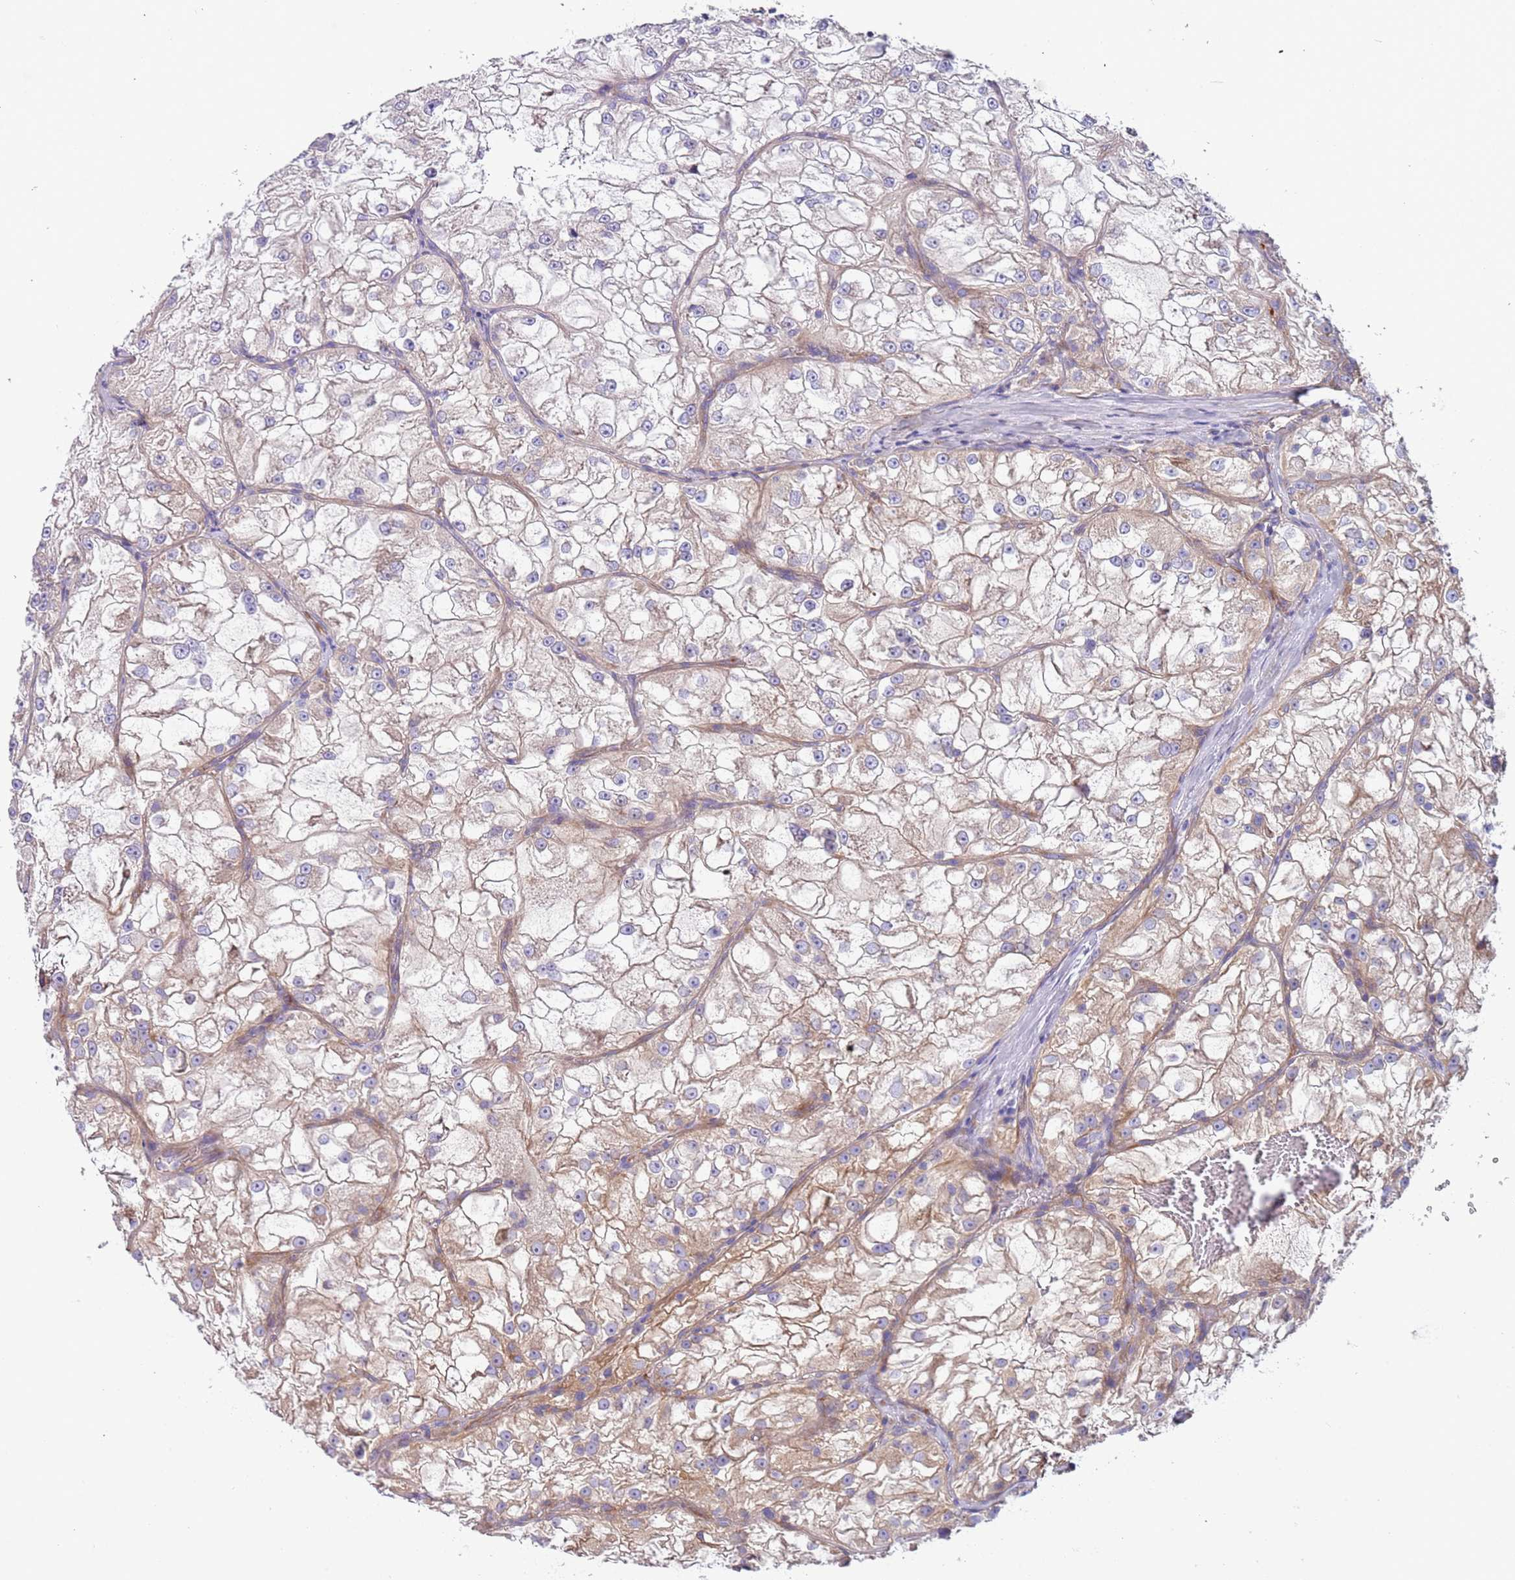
{"staining": {"intensity": "negative", "quantity": "none", "location": "none"}, "tissue": "renal cancer", "cell_type": "Tumor cells", "image_type": "cancer", "snomed": [{"axis": "morphology", "description": "Adenocarcinoma, NOS"}, {"axis": "topography", "description": "Kidney"}], "caption": "High magnification brightfield microscopy of renal cancer stained with DAB (3,3'-diaminobenzidine) (brown) and counterstained with hematoxylin (blue): tumor cells show no significant positivity.", "gene": "LAMB4", "patient": {"sex": "female", "age": 72}}